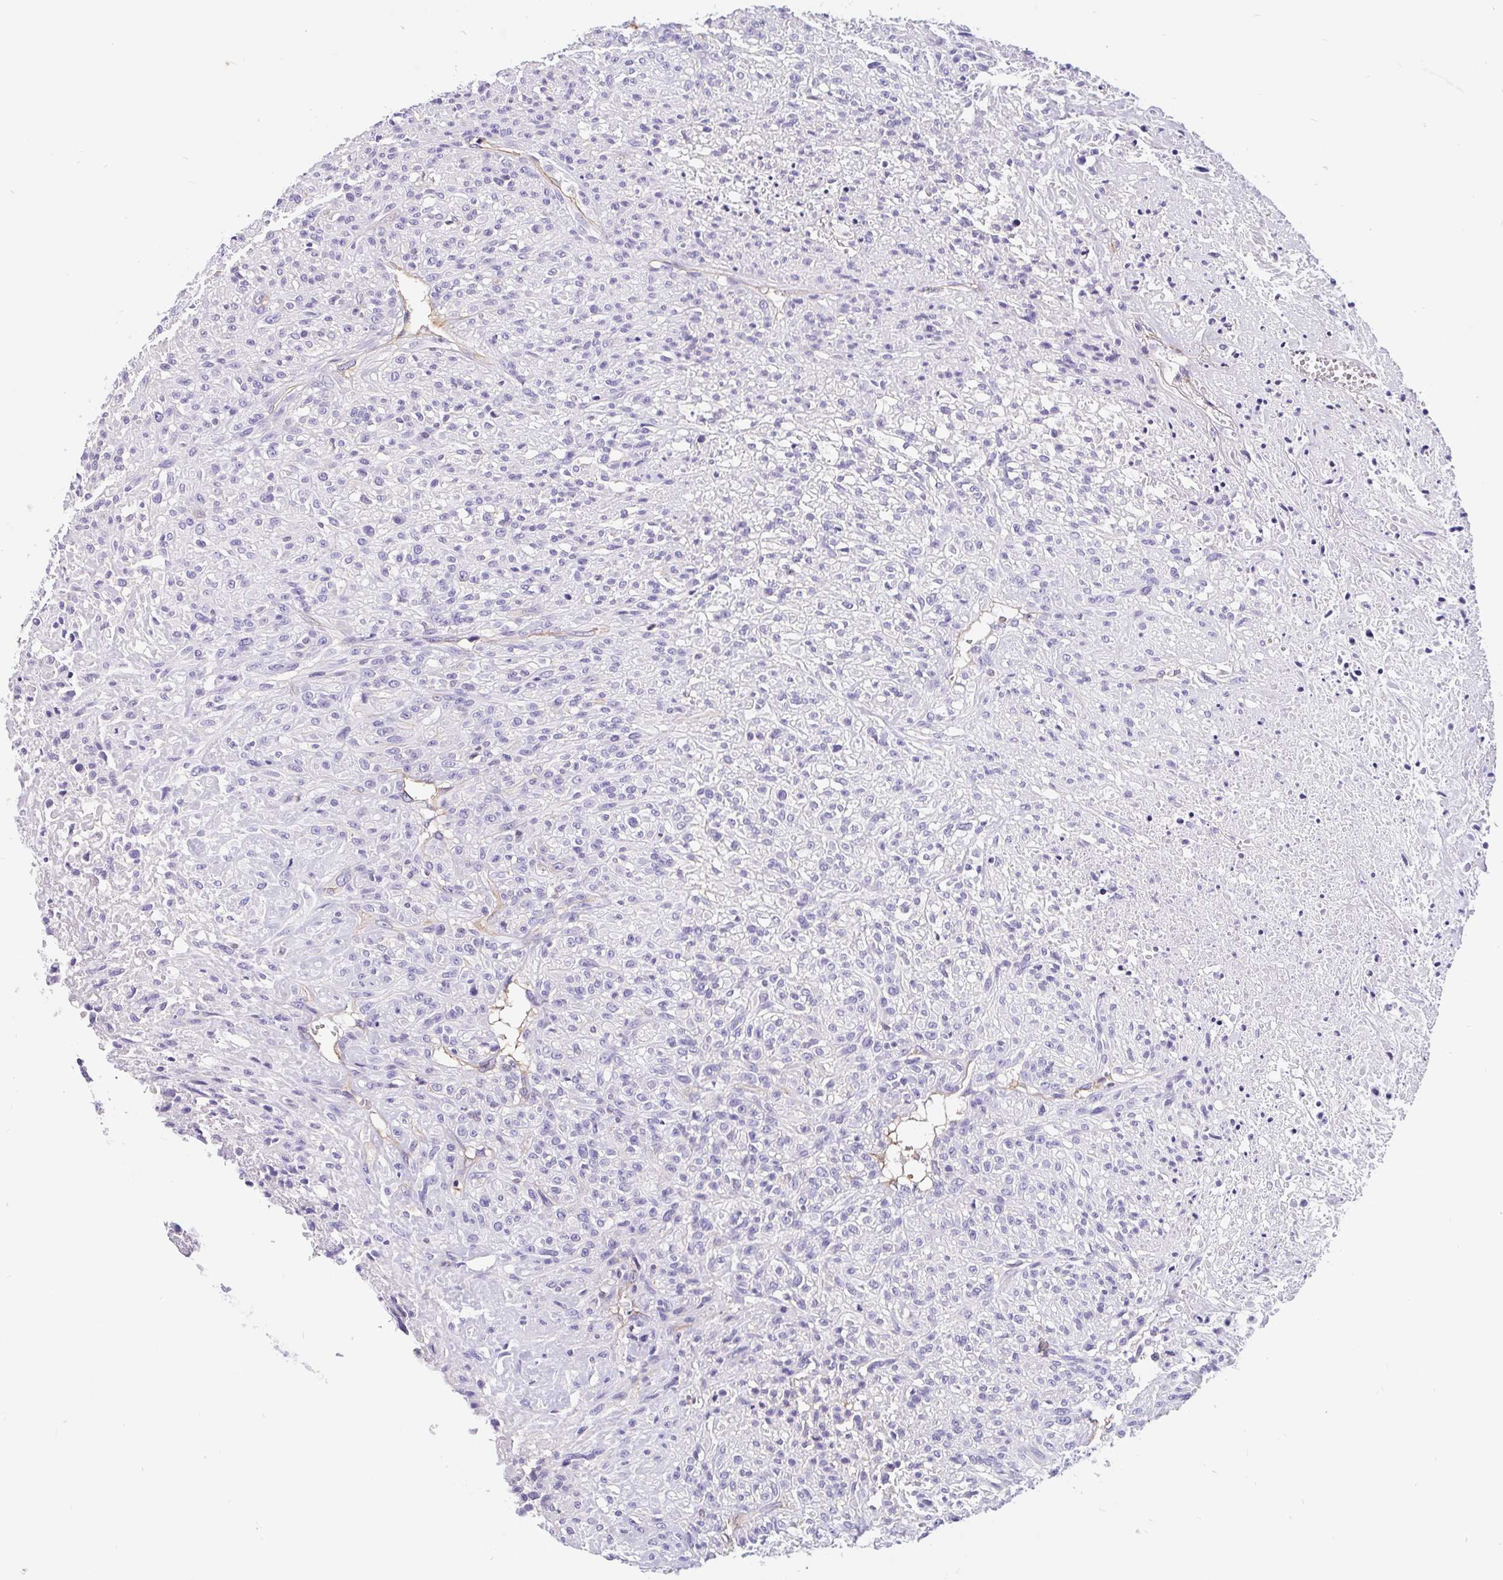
{"staining": {"intensity": "negative", "quantity": "none", "location": "none"}, "tissue": "renal cancer", "cell_type": "Tumor cells", "image_type": "cancer", "snomed": [{"axis": "morphology", "description": "Adenocarcinoma, NOS"}, {"axis": "topography", "description": "Kidney"}], "caption": "Tumor cells are negative for protein expression in human renal cancer.", "gene": "LIMCH1", "patient": {"sex": "male", "age": 58}}